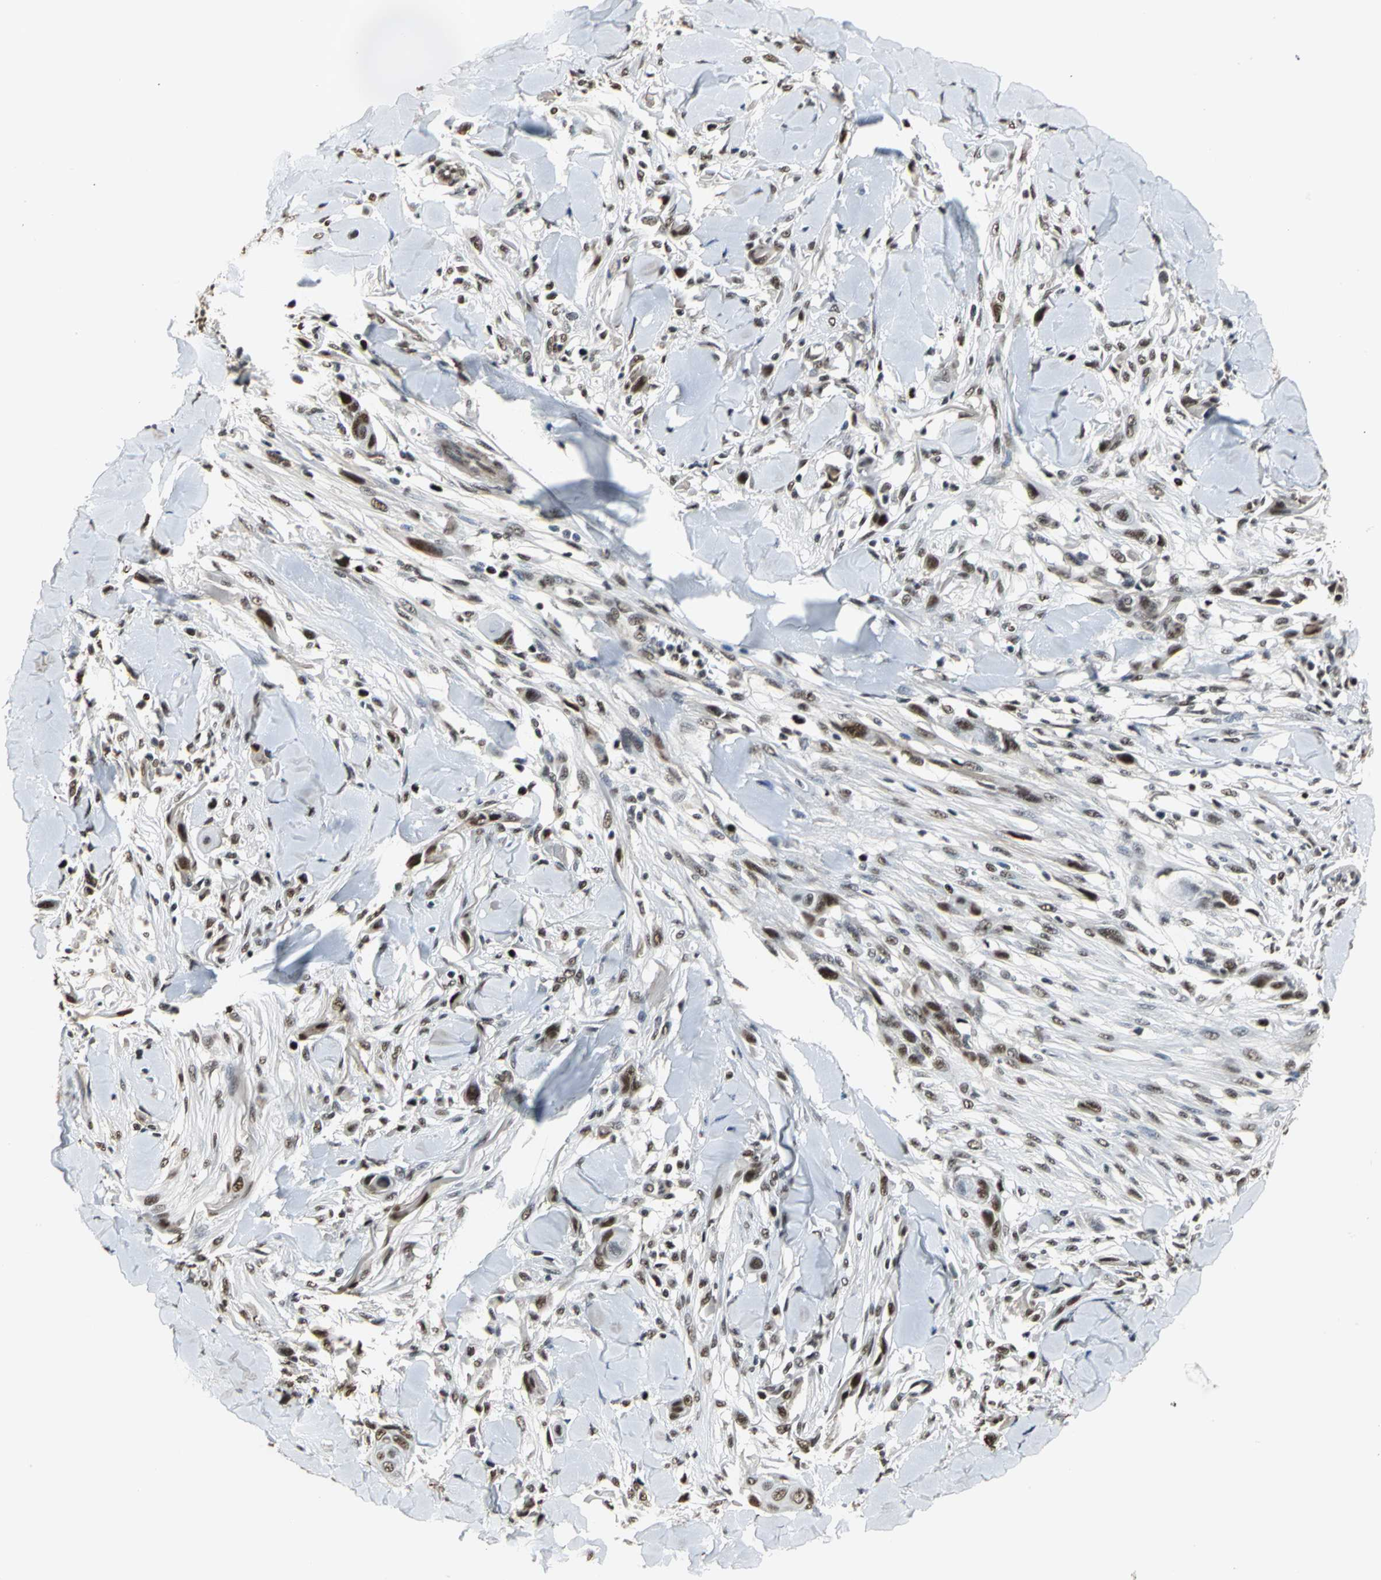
{"staining": {"intensity": "strong", "quantity": ">75%", "location": "nuclear"}, "tissue": "skin cancer", "cell_type": "Tumor cells", "image_type": "cancer", "snomed": [{"axis": "morphology", "description": "Squamous cell carcinoma, NOS"}, {"axis": "topography", "description": "Skin"}], "caption": "Skin cancer (squamous cell carcinoma) stained for a protein (brown) demonstrates strong nuclear positive expression in about >75% of tumor cells.", "gene": "CCDC88C", "patient": {"sex": "female", "age": 59}}